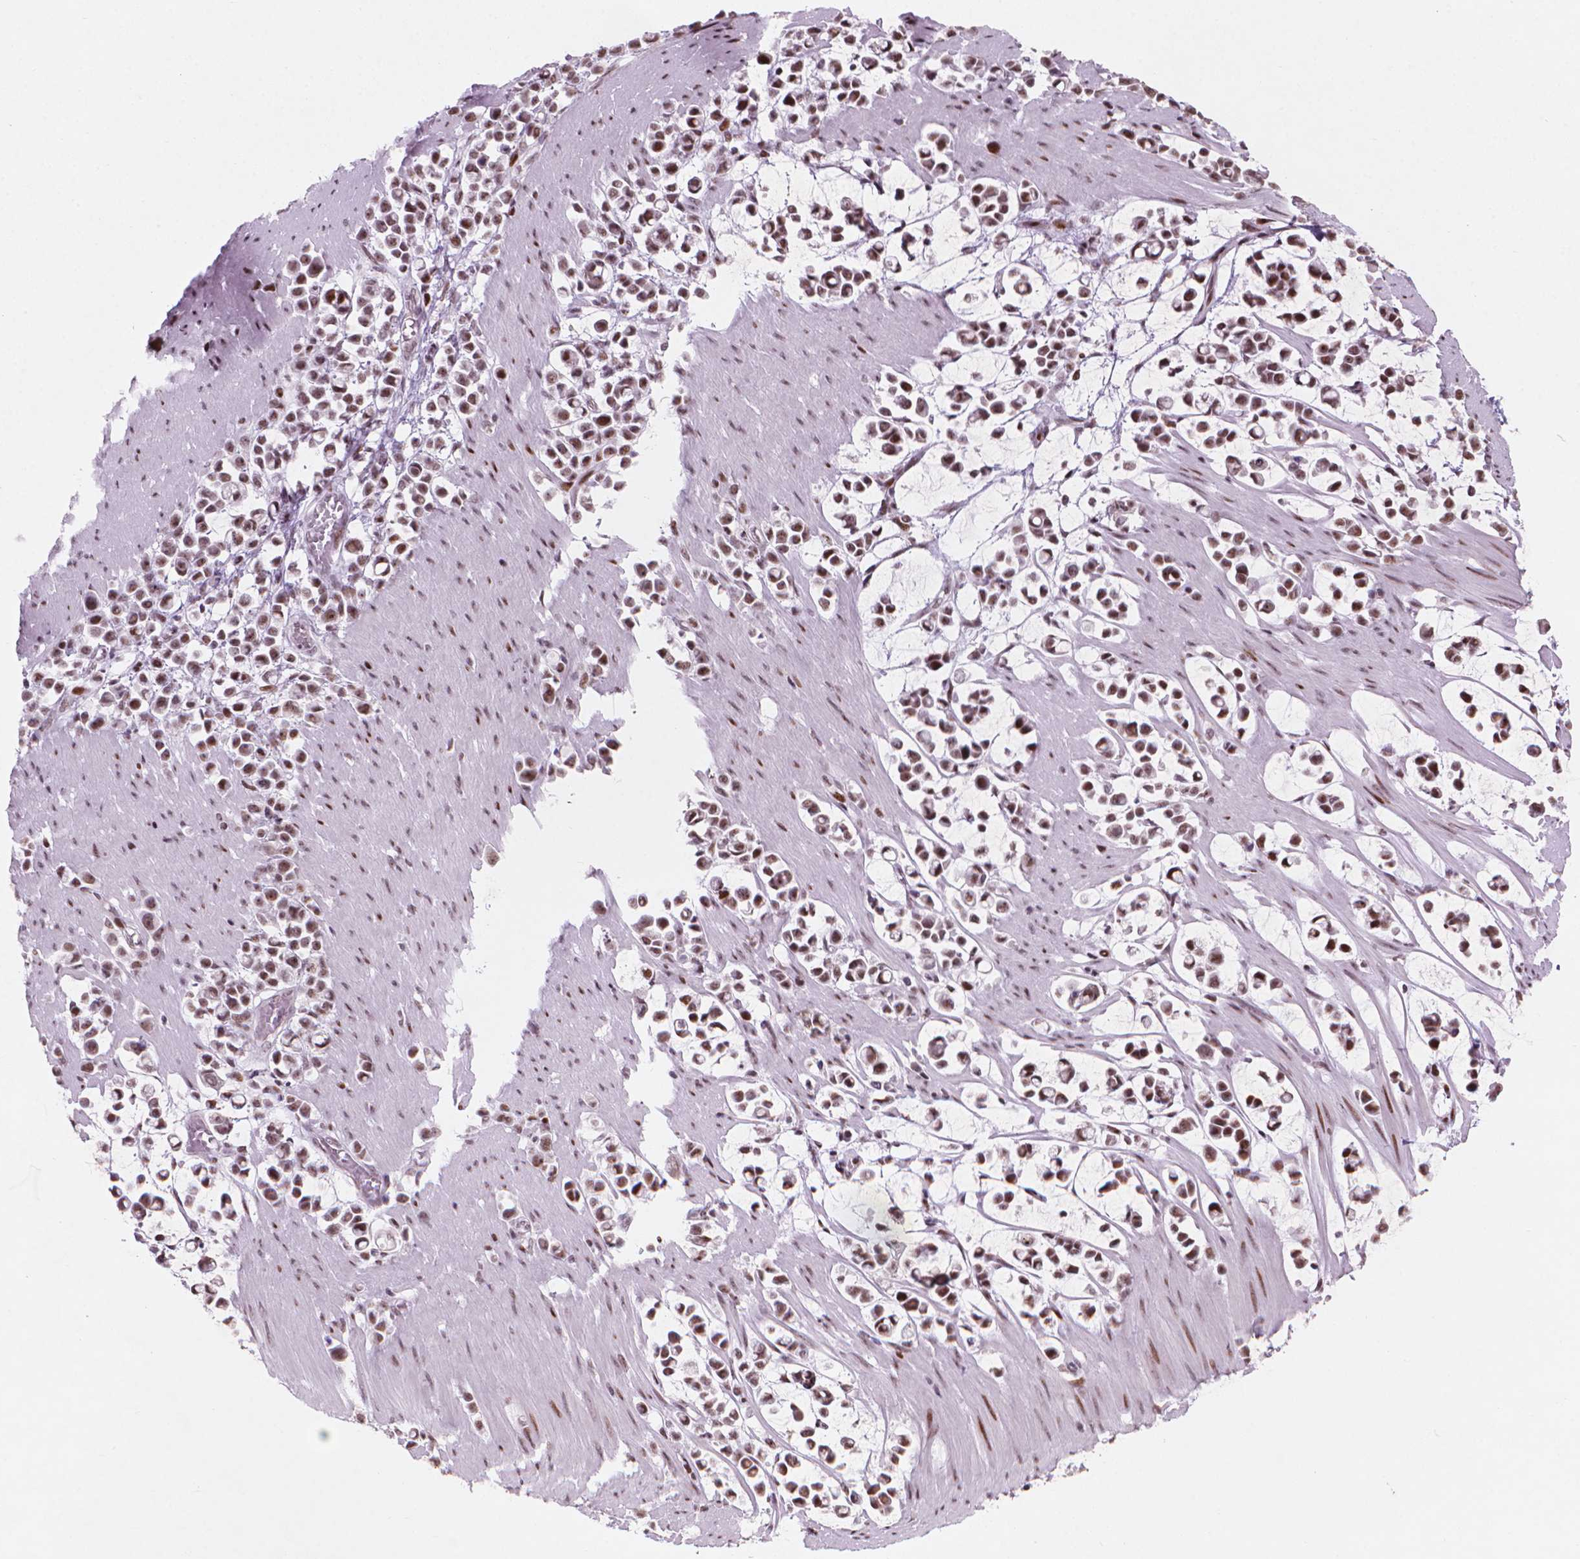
{"staining": {"intensity": "strong", "quantity": ">75%", "location": "nuclear"}, "tissue": "stomach cancer", "cell_type": "Tumor cells", "image_type": "cancer", "snomed": [{"axis": "morphology", "description": "Adenocarcinoma, NOS"}, {"axis": "topography", "description": "Stomach"}], "caption": "Immunohistochemical staining of human stomach adenocarcinoma reveals strong nuclear protein expression in about >75% of tumor cells.", "gene": "HES7", "patient": {"sex": "male", "age": 82}}